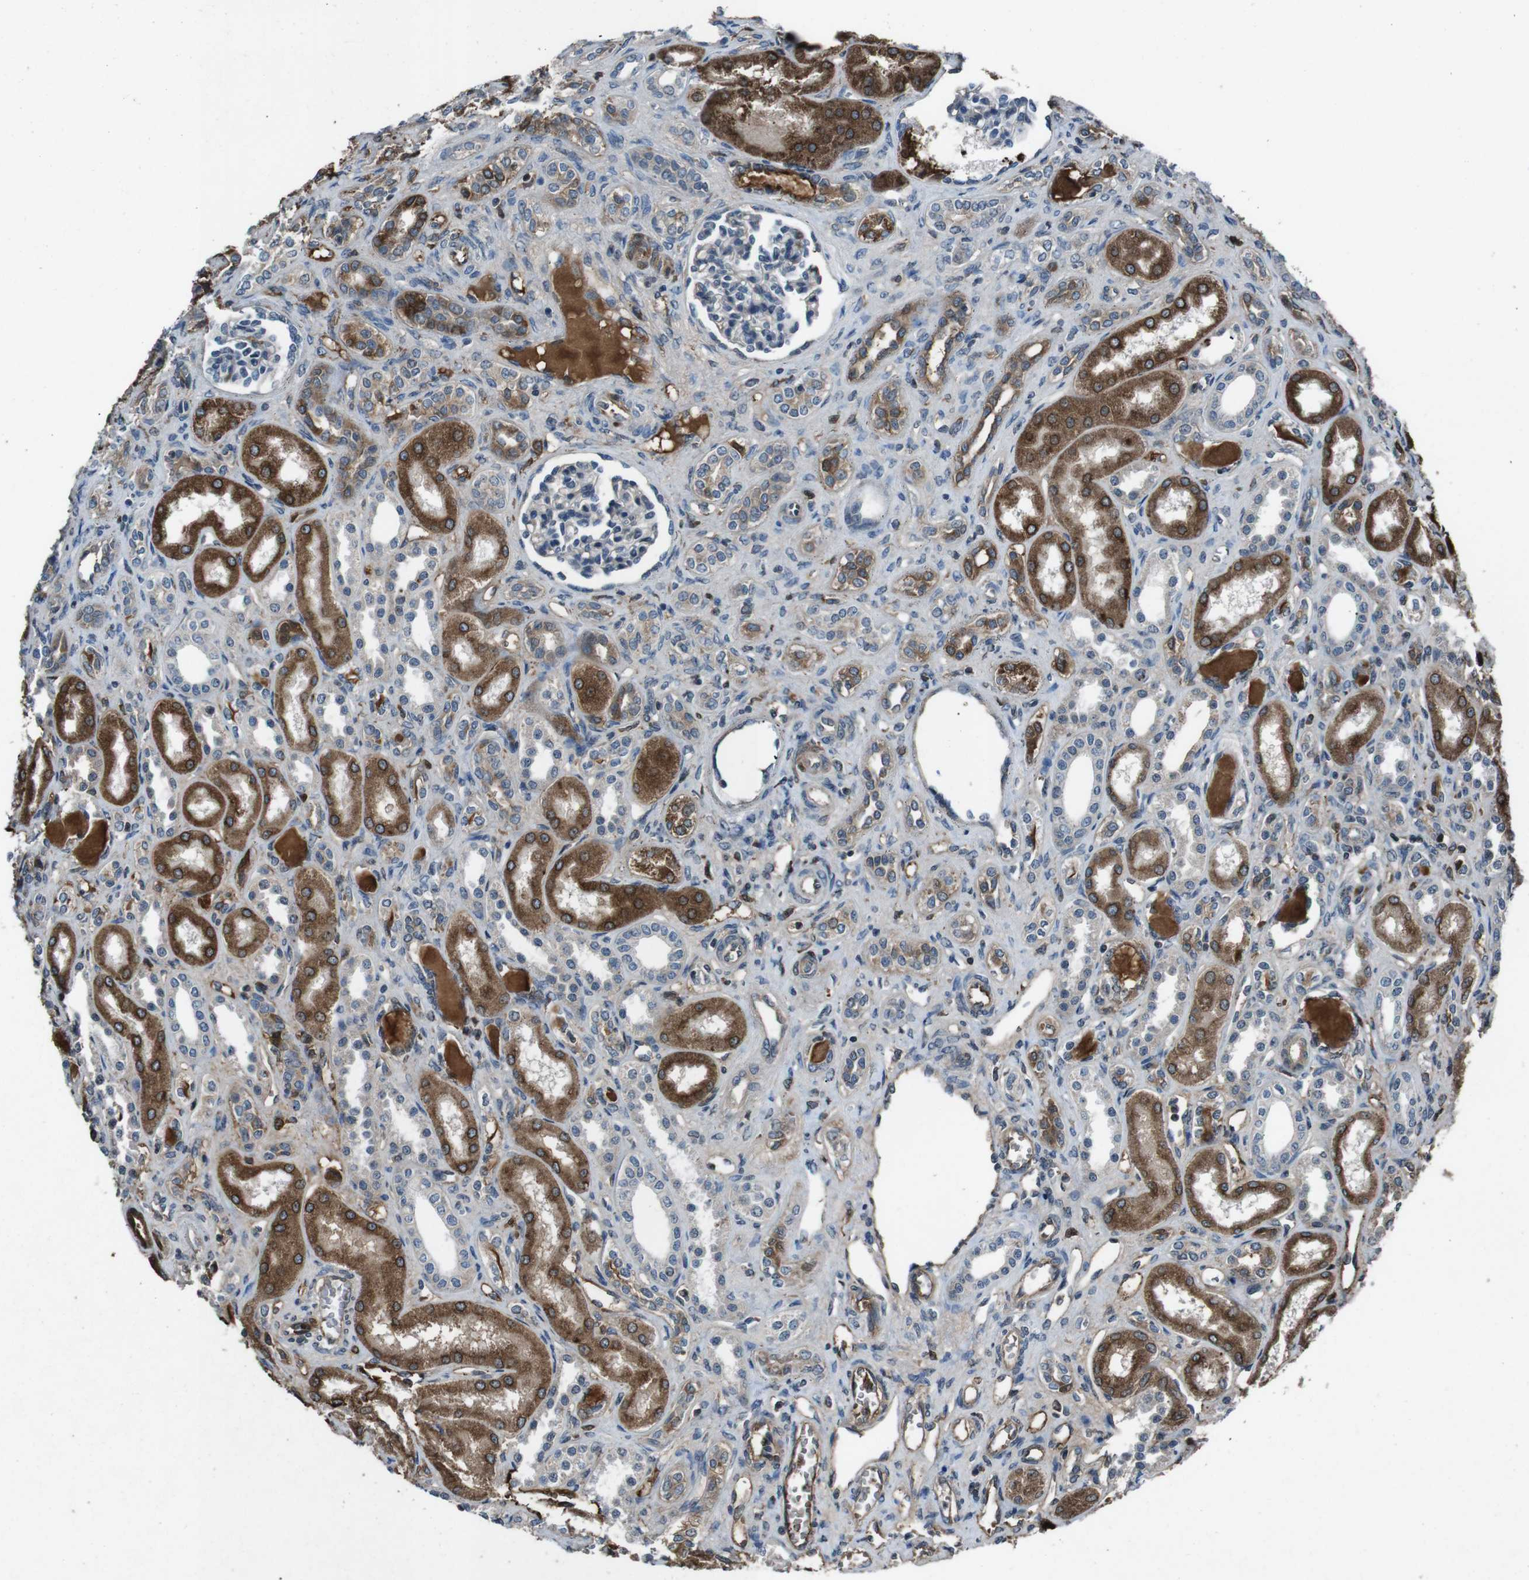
{"staining": {"intensity": "moderate", "quantity": "<25%", "location": "cytoplasmic/membranous"}, "tissue": "kidney", "cell_type": "Cells in glomeruli", "image_type": "normal", "snomed": [{"axis": "morphology", "description": "Normal tissue, NOS"}, {"axis": "topography", "description": "Kidney"}], "caption": "Protein positivity by immunohistochemistry (IHC) demonstrates moderate cytoplasmic/membranous positivity in about <25% of cells in glomeruli in benign kidney. The staining was performed using DAB, with brown indicating positive protein expression. Nuclei are stained blue with hematoxylin.", "gene": "UGT1A6", "patient": {"sex": "male", "age": 7}}